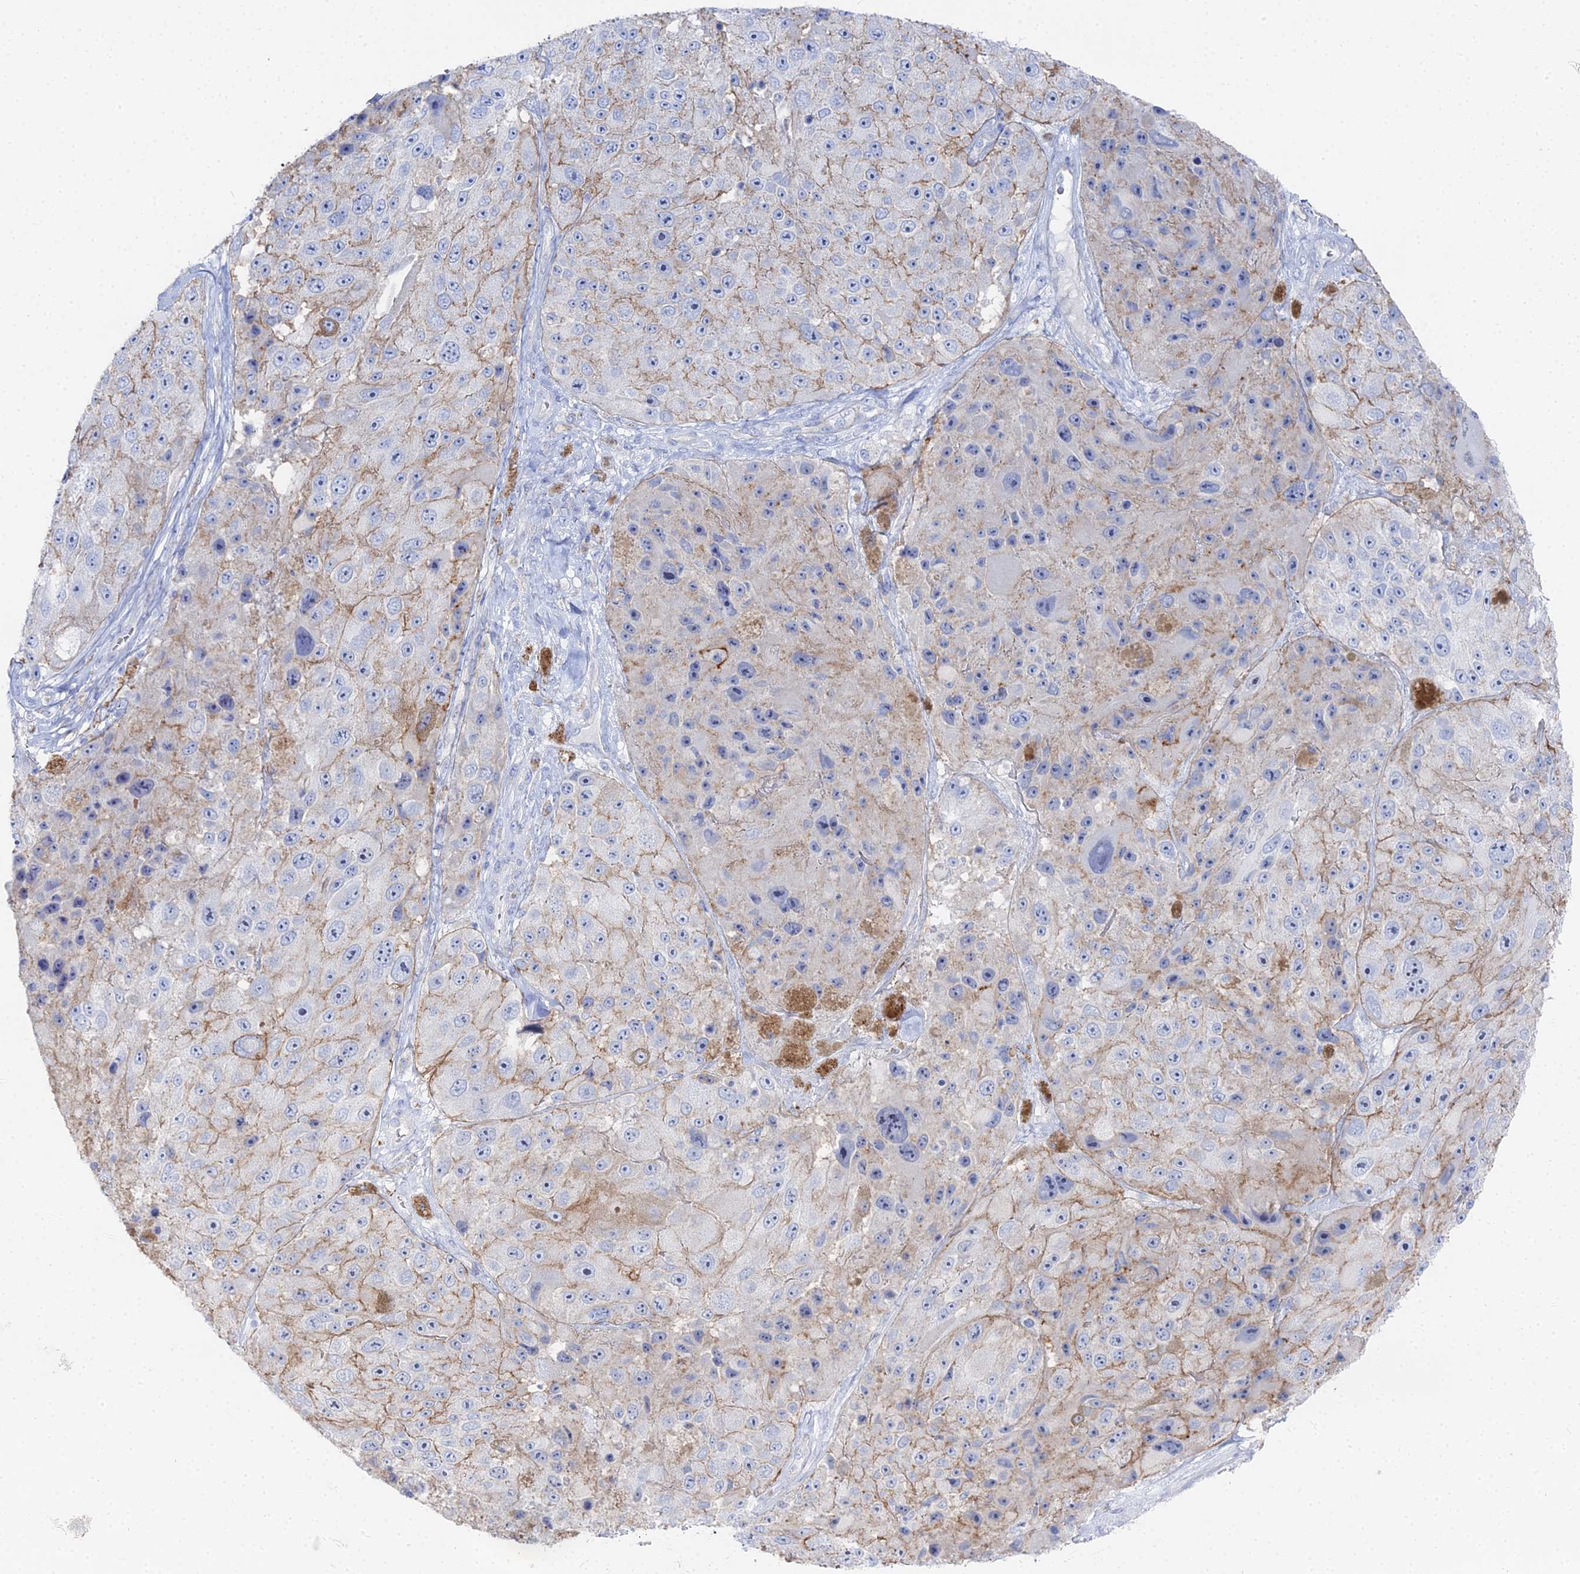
{"staining": {"intensity": "negative", "quantity": "none", "location": "none"}, "tissue": "melanoma", "cell_type": "Tumor cells", "image_type": "cancer", "snomed": [{"axis": "morphology", "description": "Malignant melanoma, Metastatic site"}, {"axis": "topography", "description": "Lymph node"}], "caption": "A high-resolution micrograph shows immunohistochemistry staining of melanoma, which exhibits no significant positivity in tumor cells.", "gene": "DHX34", "patient": {"sex": "male", "age": 62}}